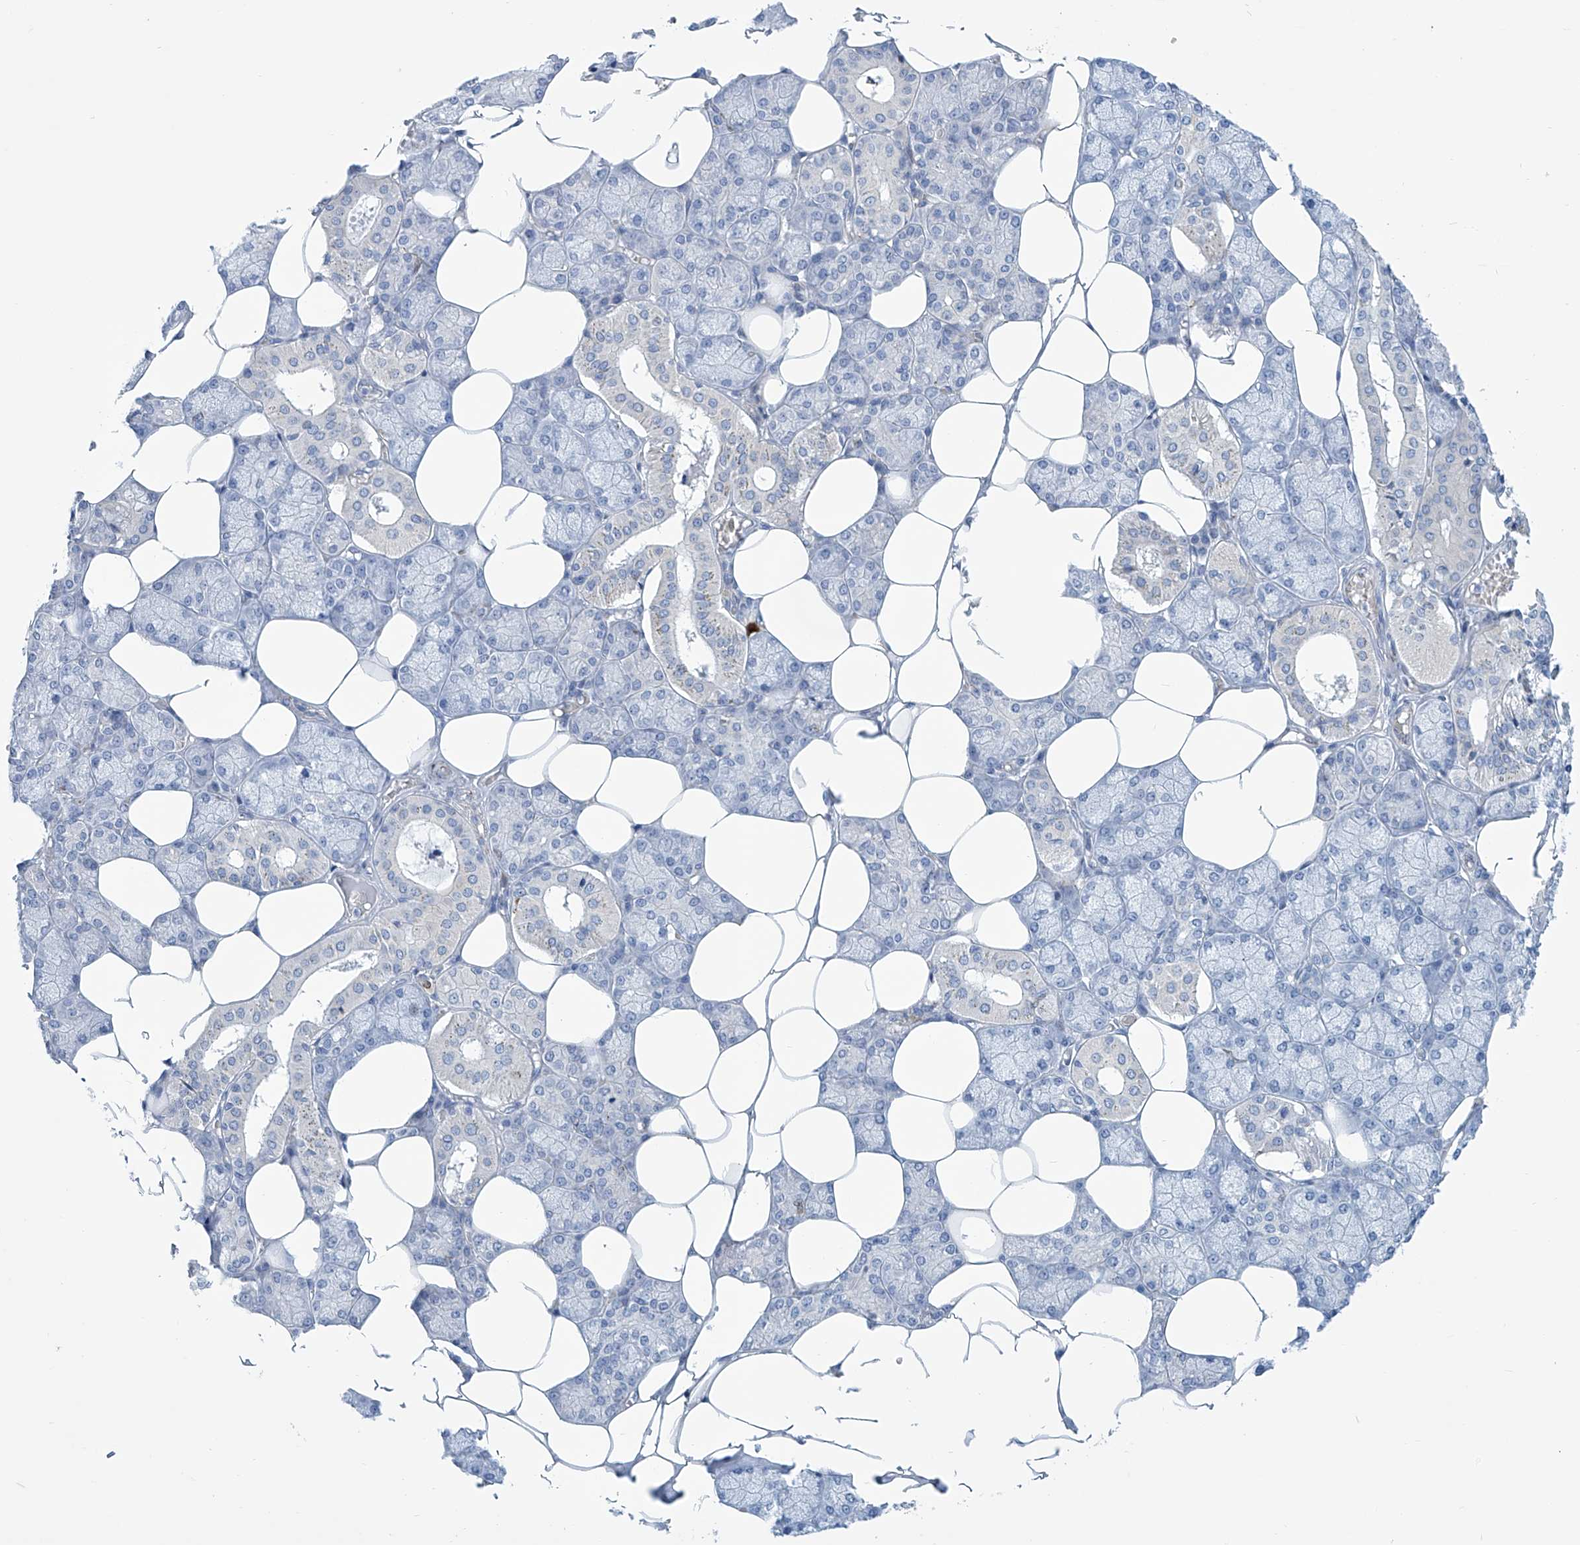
{"staining": {"intensity": "negative", "quantity": "none", "location": "none"}, "tissue": "salivary gland", "cell_type": "Glandular cells", "image_type": "normal", "snomed": [{"axis": "morphology", "description": "Normal tissue, NOS"}, {"axis": "topography", "description": "Salivary gland"}], "caption": "Normal salivary gland was stained to show a protein in brown. There is no significant positivity in glandular cells. (Stains: DAB immunohistochemistry with hematoxylin counter stain, Microscopy: brightfield microscopy at high magnification).", "gene": "TNN", "patient": {"sex": "male", "age": 62}}